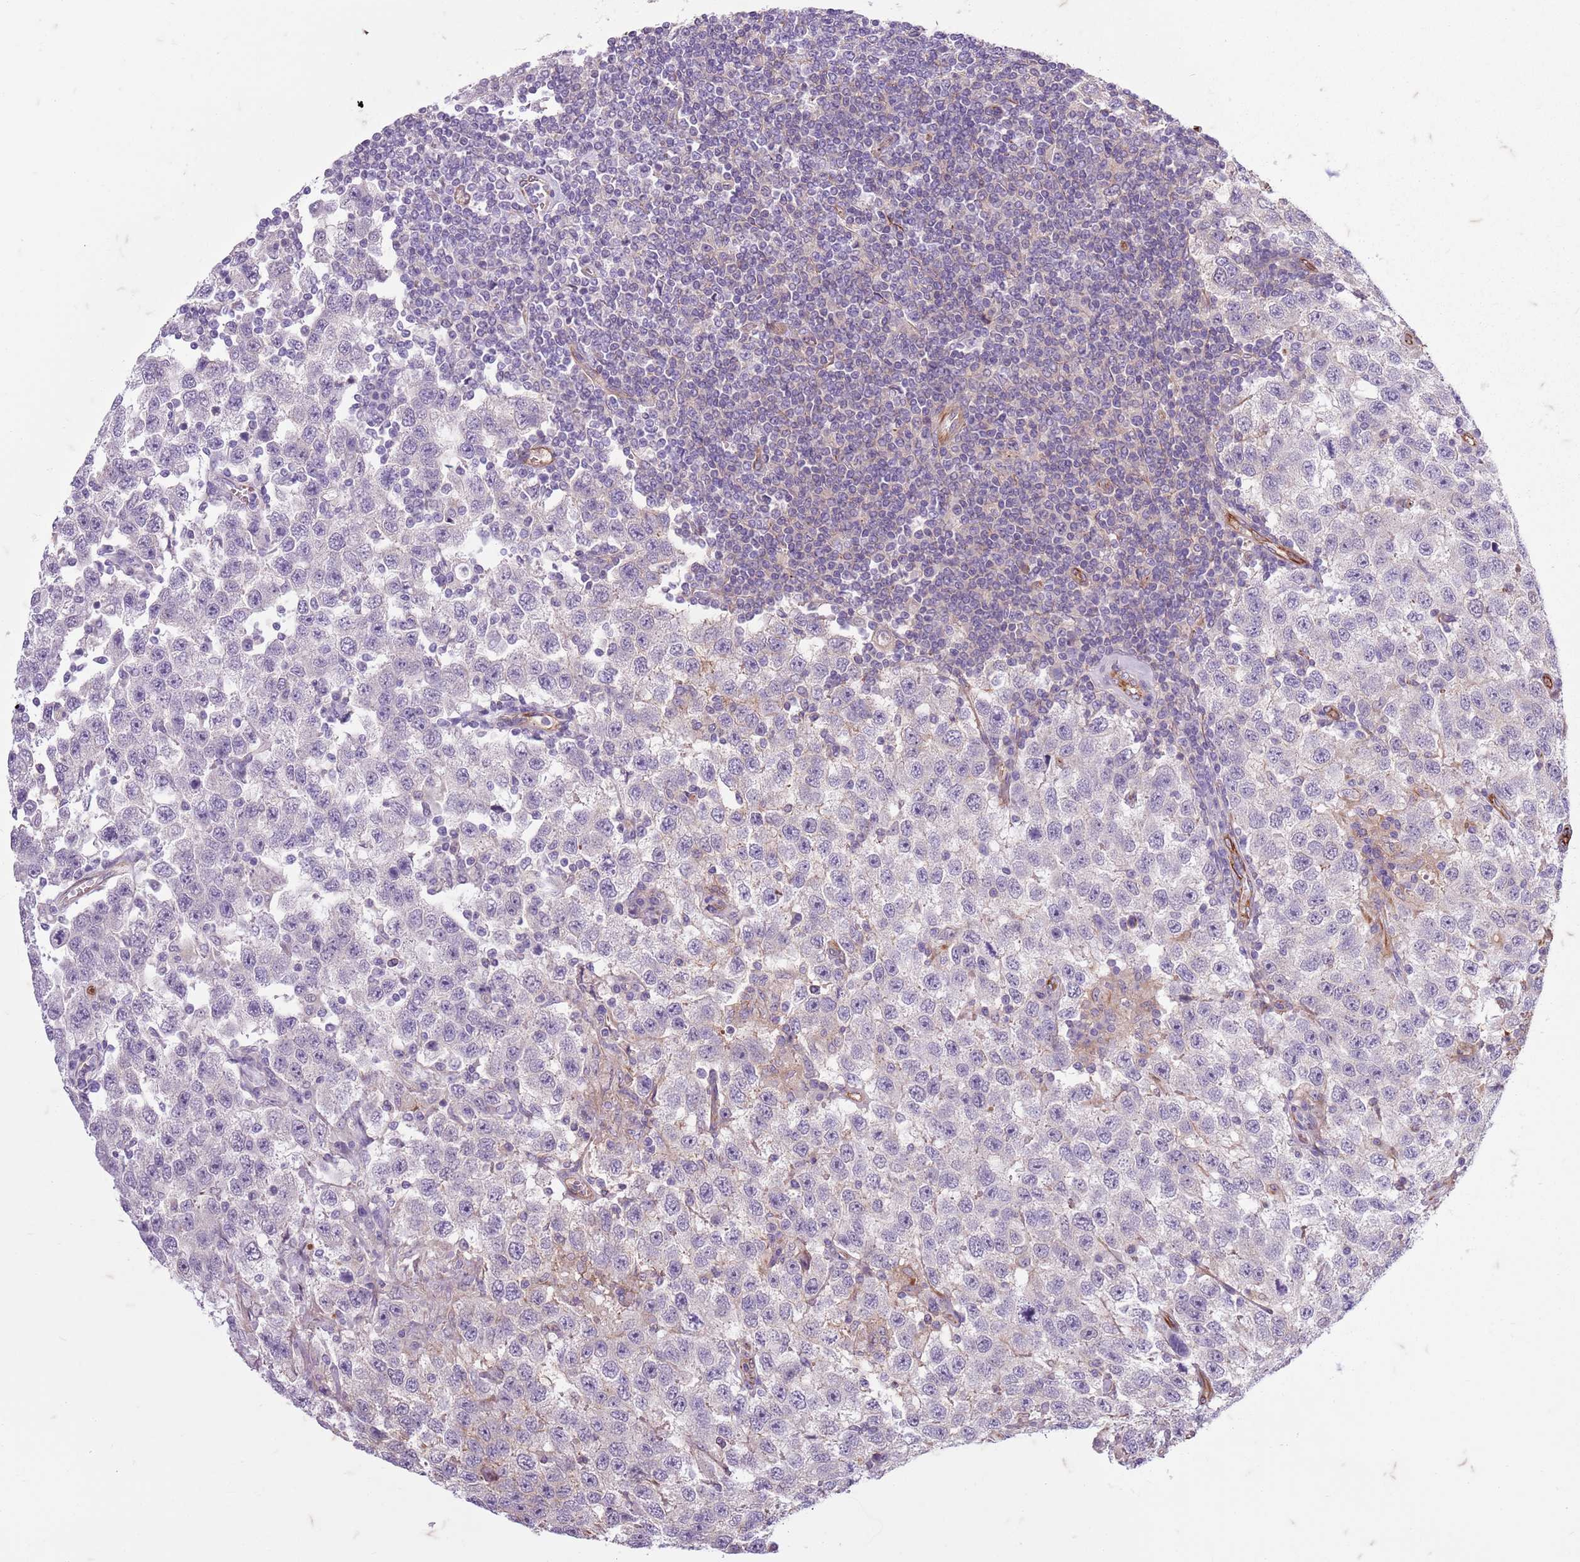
{"staining": {"intensity": "negative", "quantity": "none", "location": "none"}, "tissue": "testis cancer", "cell_type": "Tumor cells", "image_type": "cancer", "snomed": [{"axis": "morphology", "description": "Seminoma, NOS"}, {"axis": "topography", "description": "Testis"}], "caption": "Seminoma (testis) was stained to show a protein in brown. There is no significant positivity in tumor cells. (DAB immunohistochemistry (IHC) with hematoxylin counter stain).", "gene": "TAS2R38", "patient": {"sex": "male", "age": 41}}